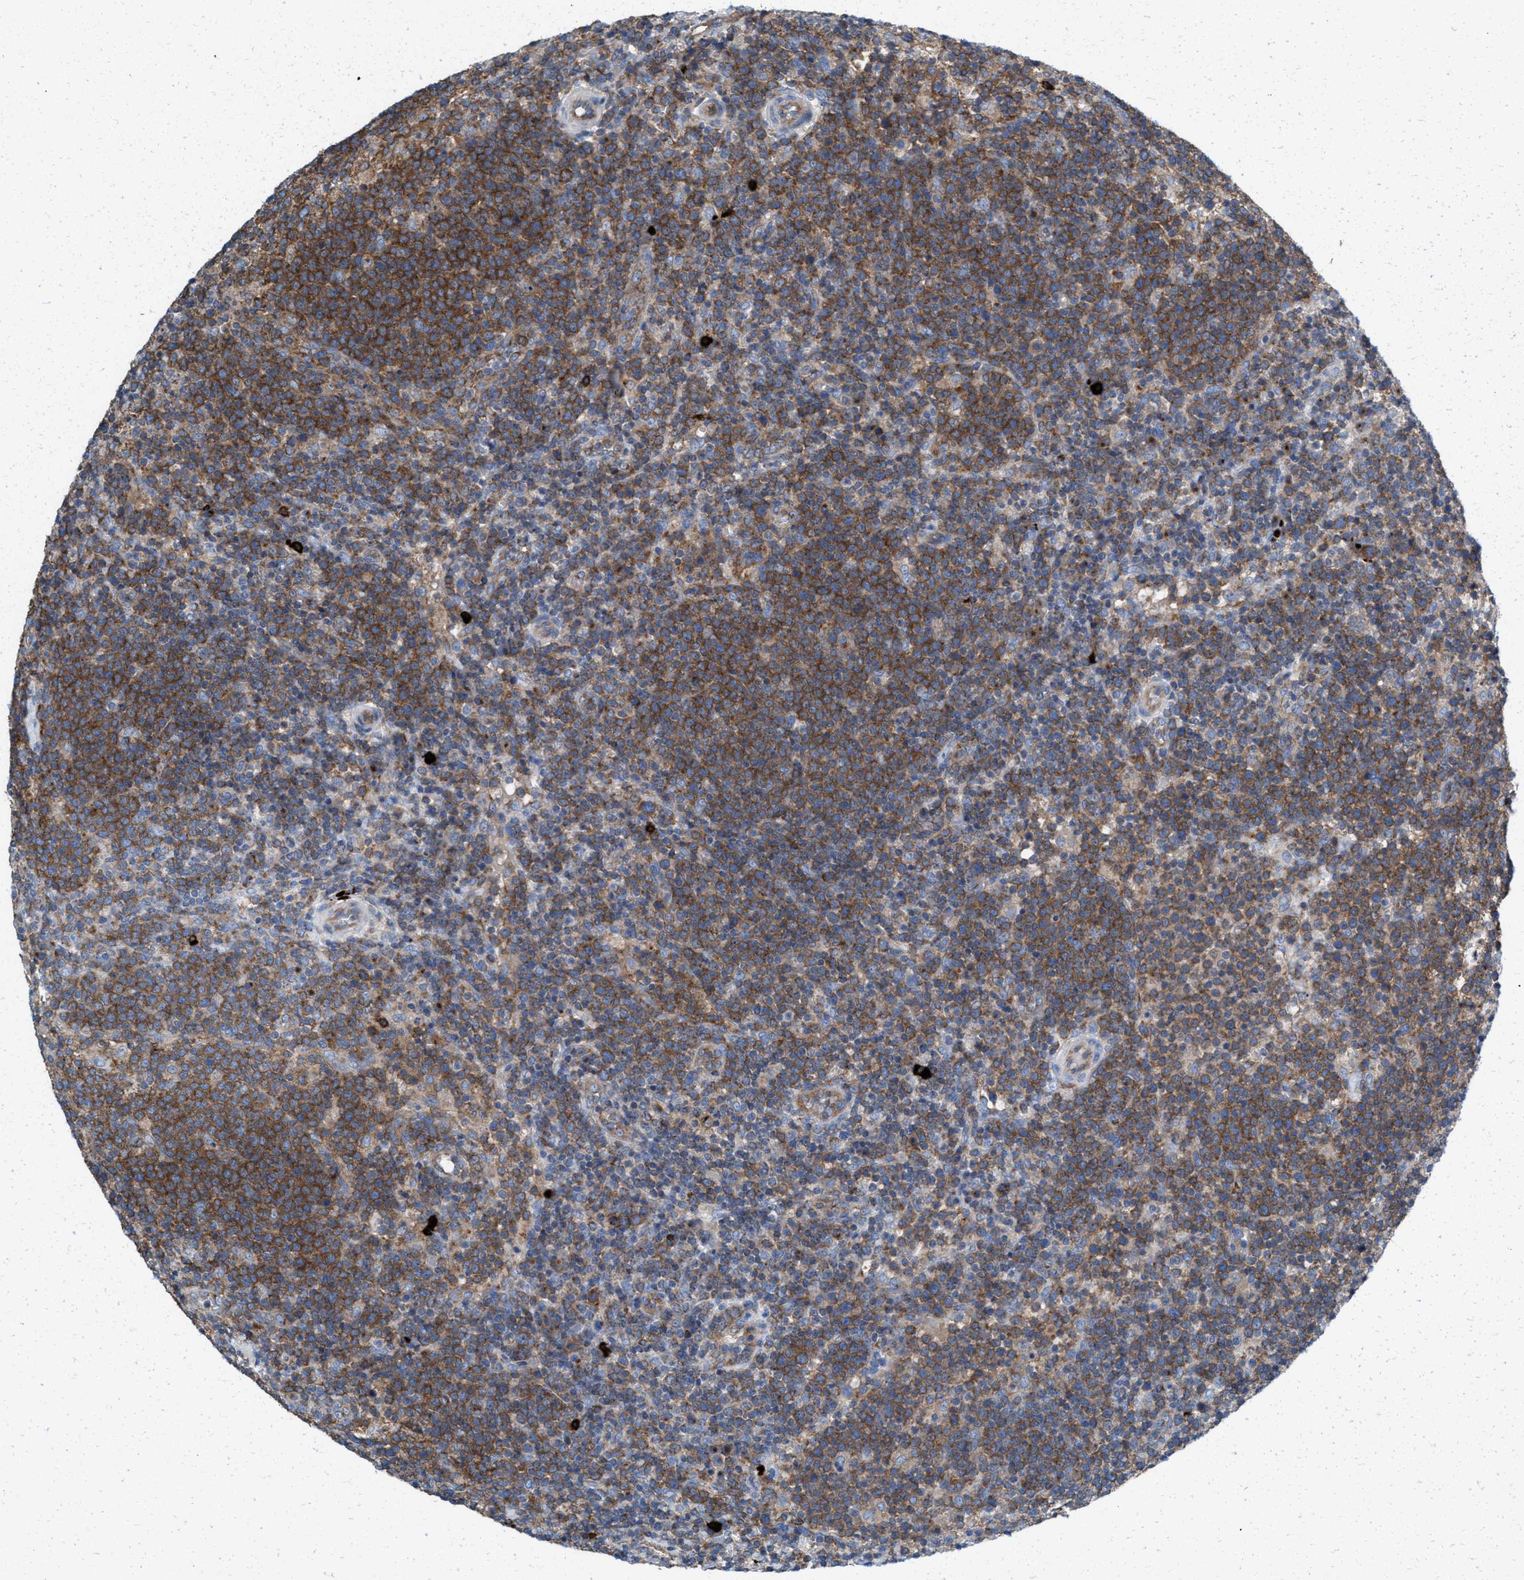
{"staining": {"intensity": "moderate", "quantity": ">75%", "location": "cytoplasmic/membranous"}, "tissue": "lymphoma", "cell_type": "Tumor cells", "image_type": "cancer", "snomed": [{"axis": "morphology", "description": "Malignant lymphoma, non-Hodgkin's type, High grade"}, {"axis": "topography", "description": "Lymph node"}], "caption": "This is an image of immunohistochemistry (IHC) staining of malignant lymphoma, non-Hodgkin's type (high-grade), which shows moderate staining in the cytoplasmic/membranous of tumor cells.", "gene": "NYAP1", "patient": {"sex": "male", "age": 61}}